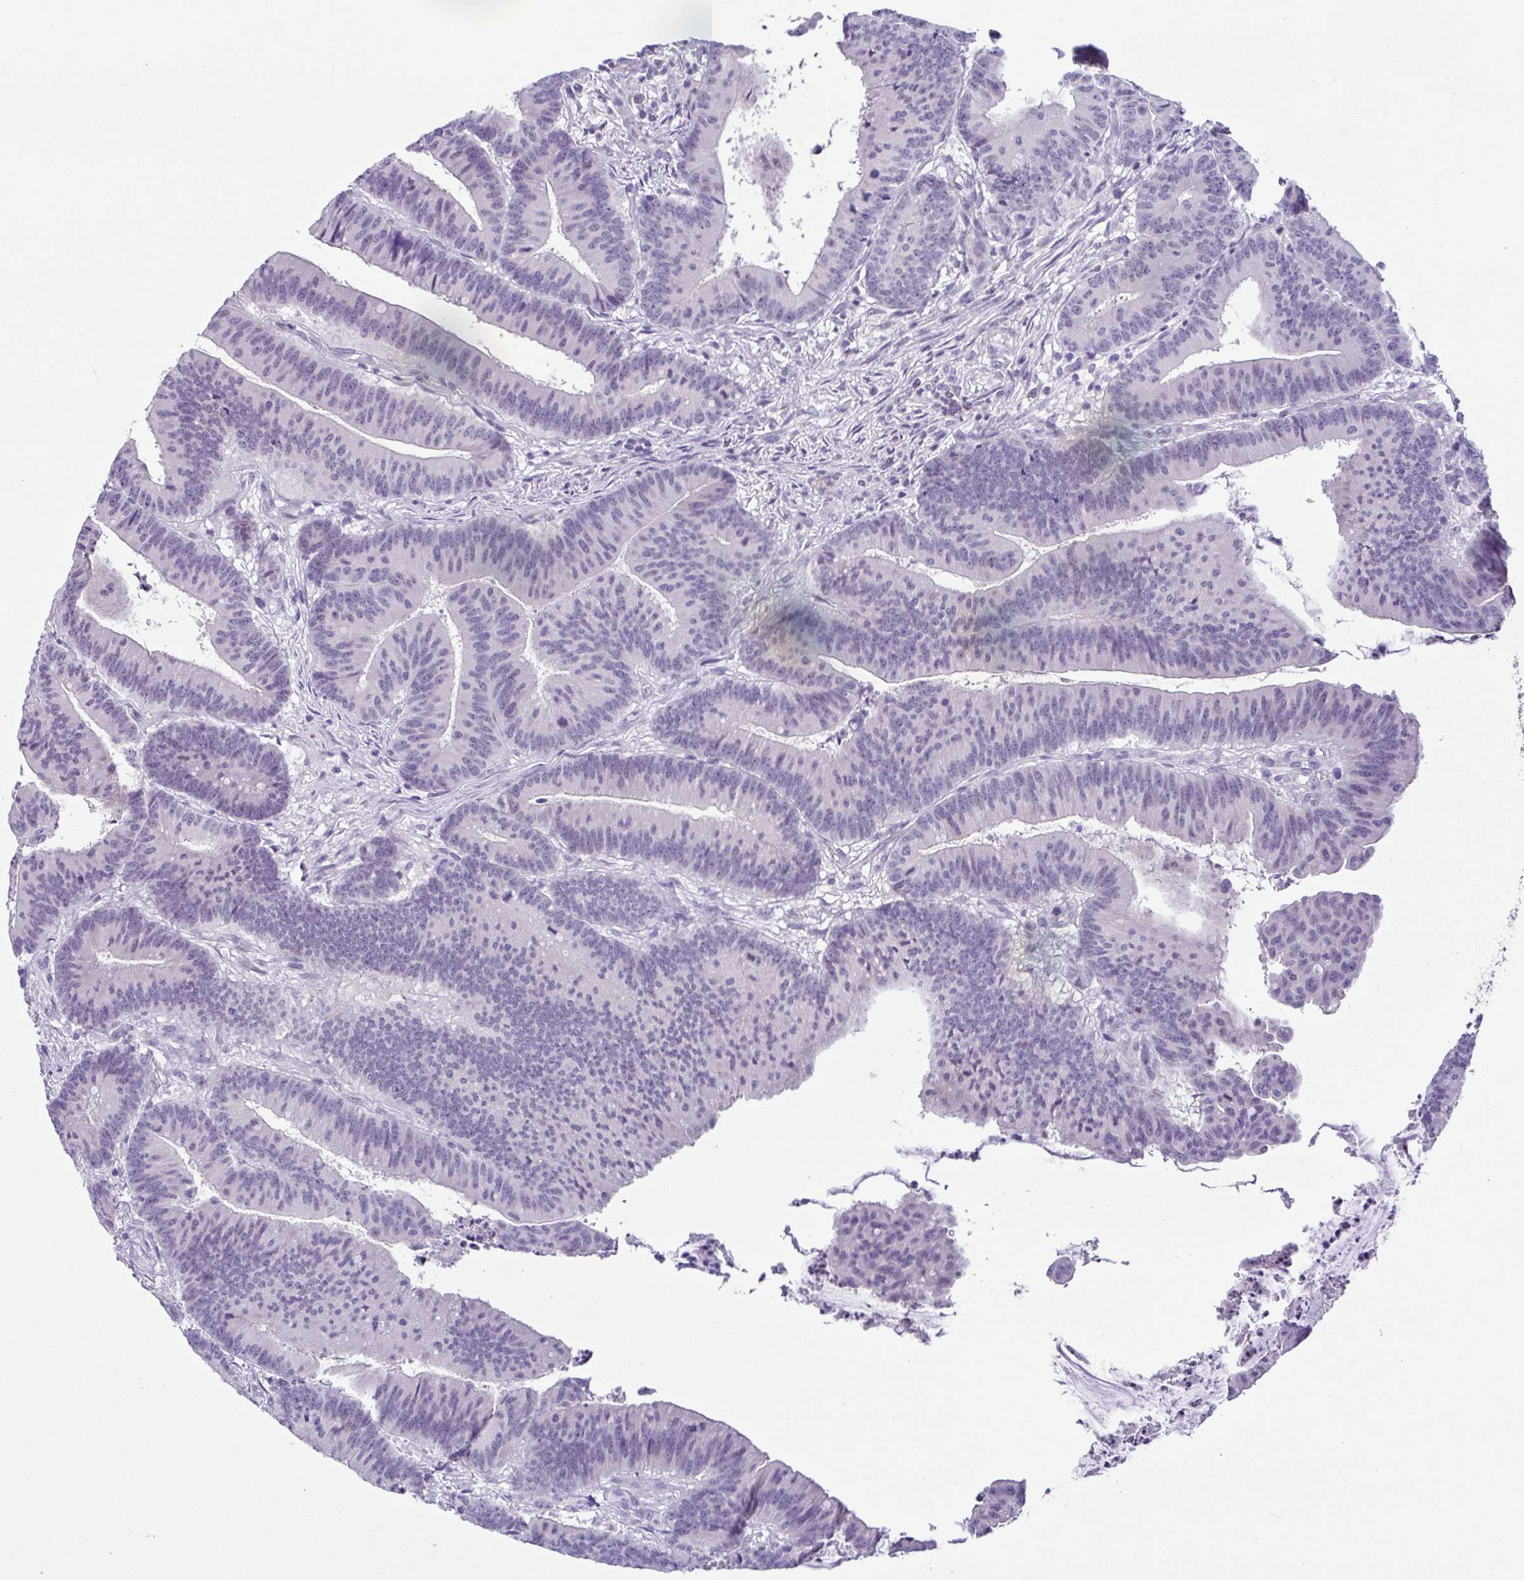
{"staining": {"intensity": "negative", "quantity": "none", "location": "none"}, "tissue": "colorectal cancer", "cell_type": "Tumor cells", "image_type": "cancer", "snomed": [{"axis": "morphology", "description": "Adenocarcinoma, NOS"}, {"axis": "topography", "description": "Colon"}], "caption": "This is an IHC image of adenocarcinoma (colorectal). There is no expression in tumor cells.", "gene": "TERT", "patient": {"sex": "female", "age": 78}}